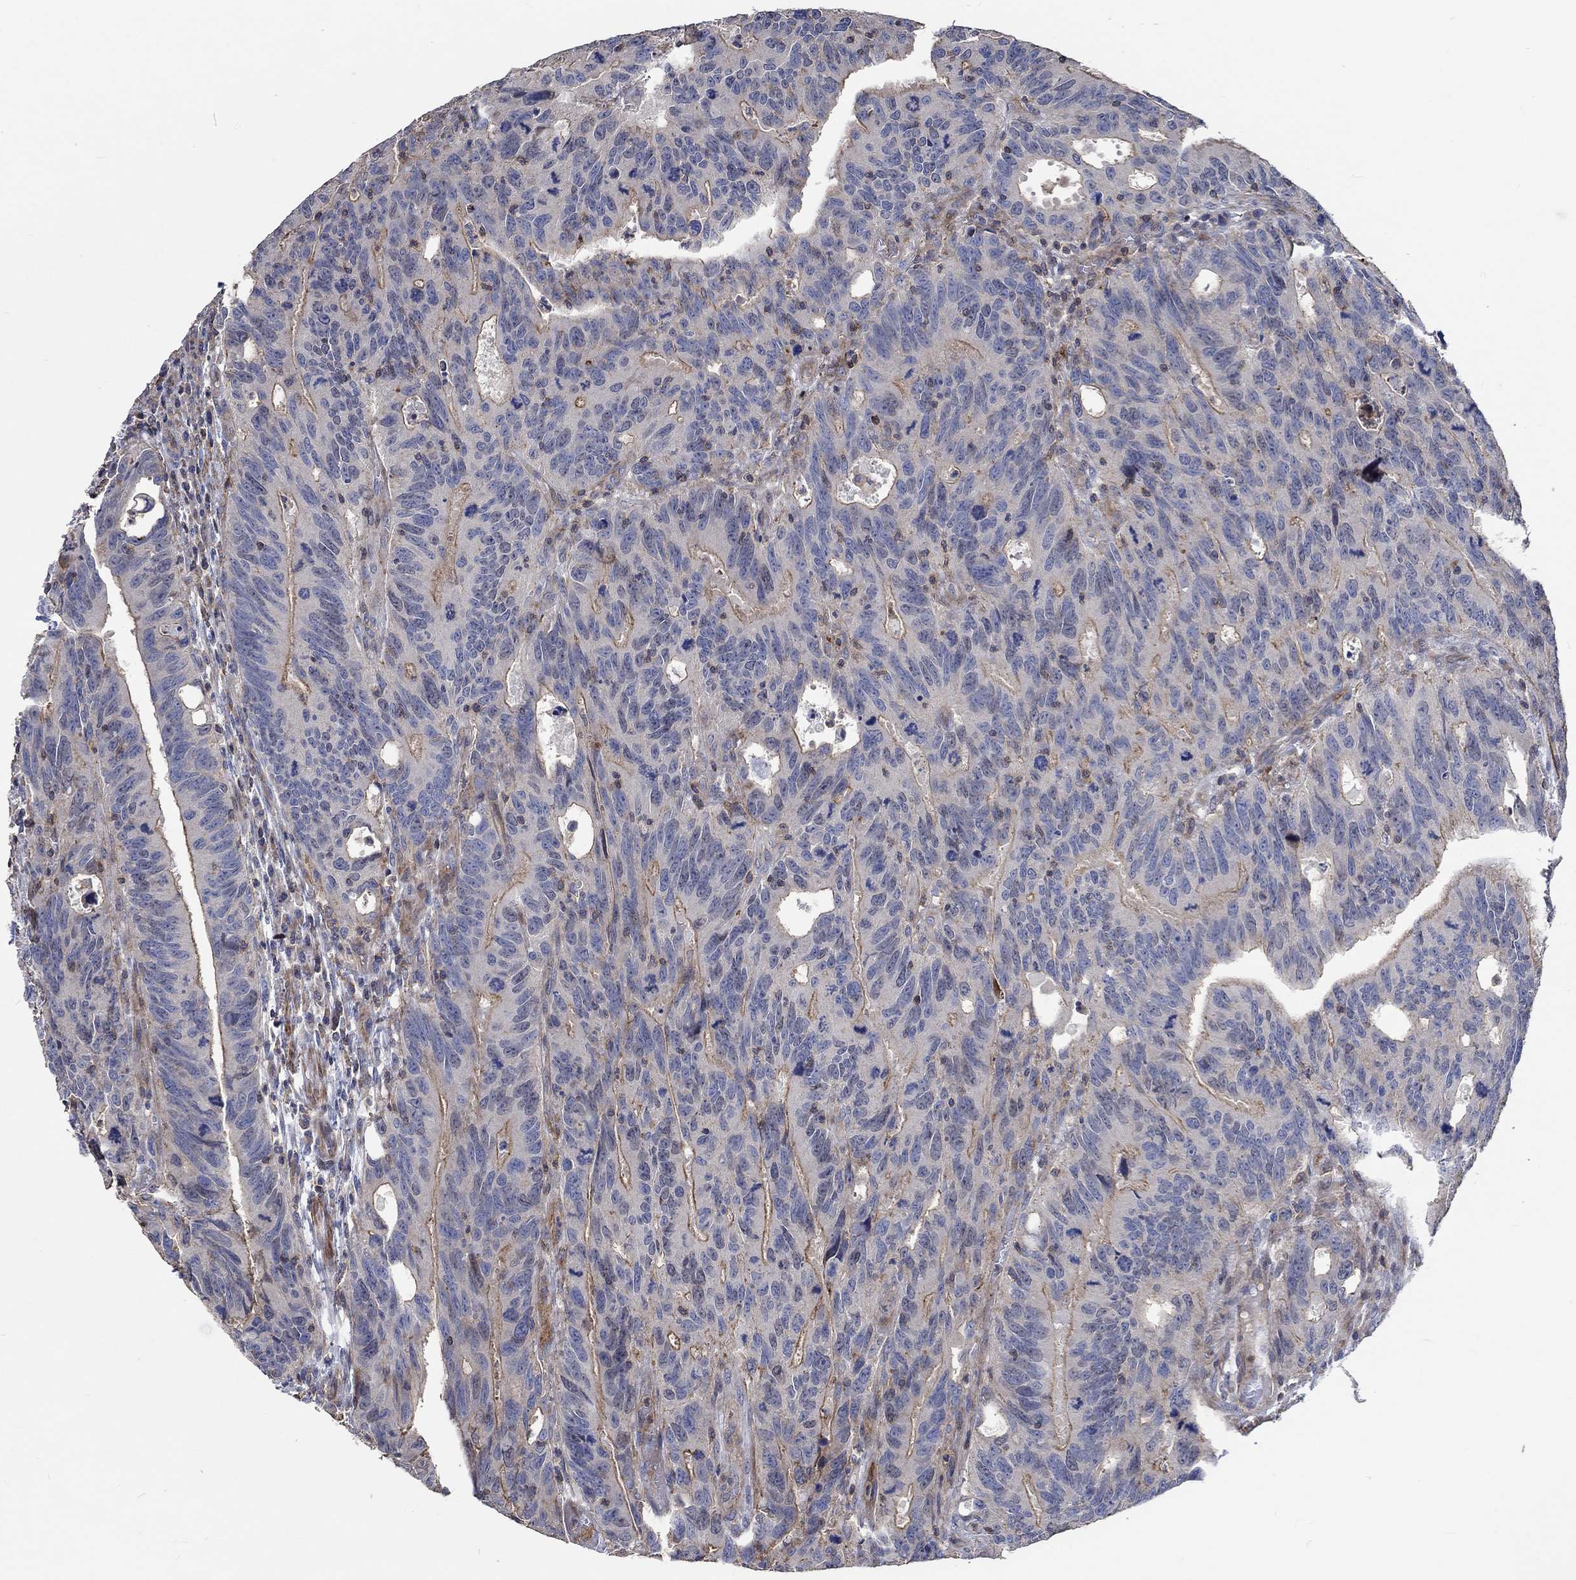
{"staining": {"intensity": "strong", "quantity": "25%-75%", "location": "cytoplasmic/membranous"}, "tissue": "colorectal cancer", "cell_type": "Tumor cells", "image_type": "cancer", "snomed": [{"axis": "morphology", "description": "Adenocarcinoma, NOS"}, {"axis": "topography", "description": "Colon"}], "caption": "Human colorectal adenocarcinoma stained with a brown dye displays strong cytoplasmic/membranous positive staining in approximately 25%-75% of tumor cells.", "gene": "TNFAIP8L3", "patient": {"sex": "female", "age": 77}}